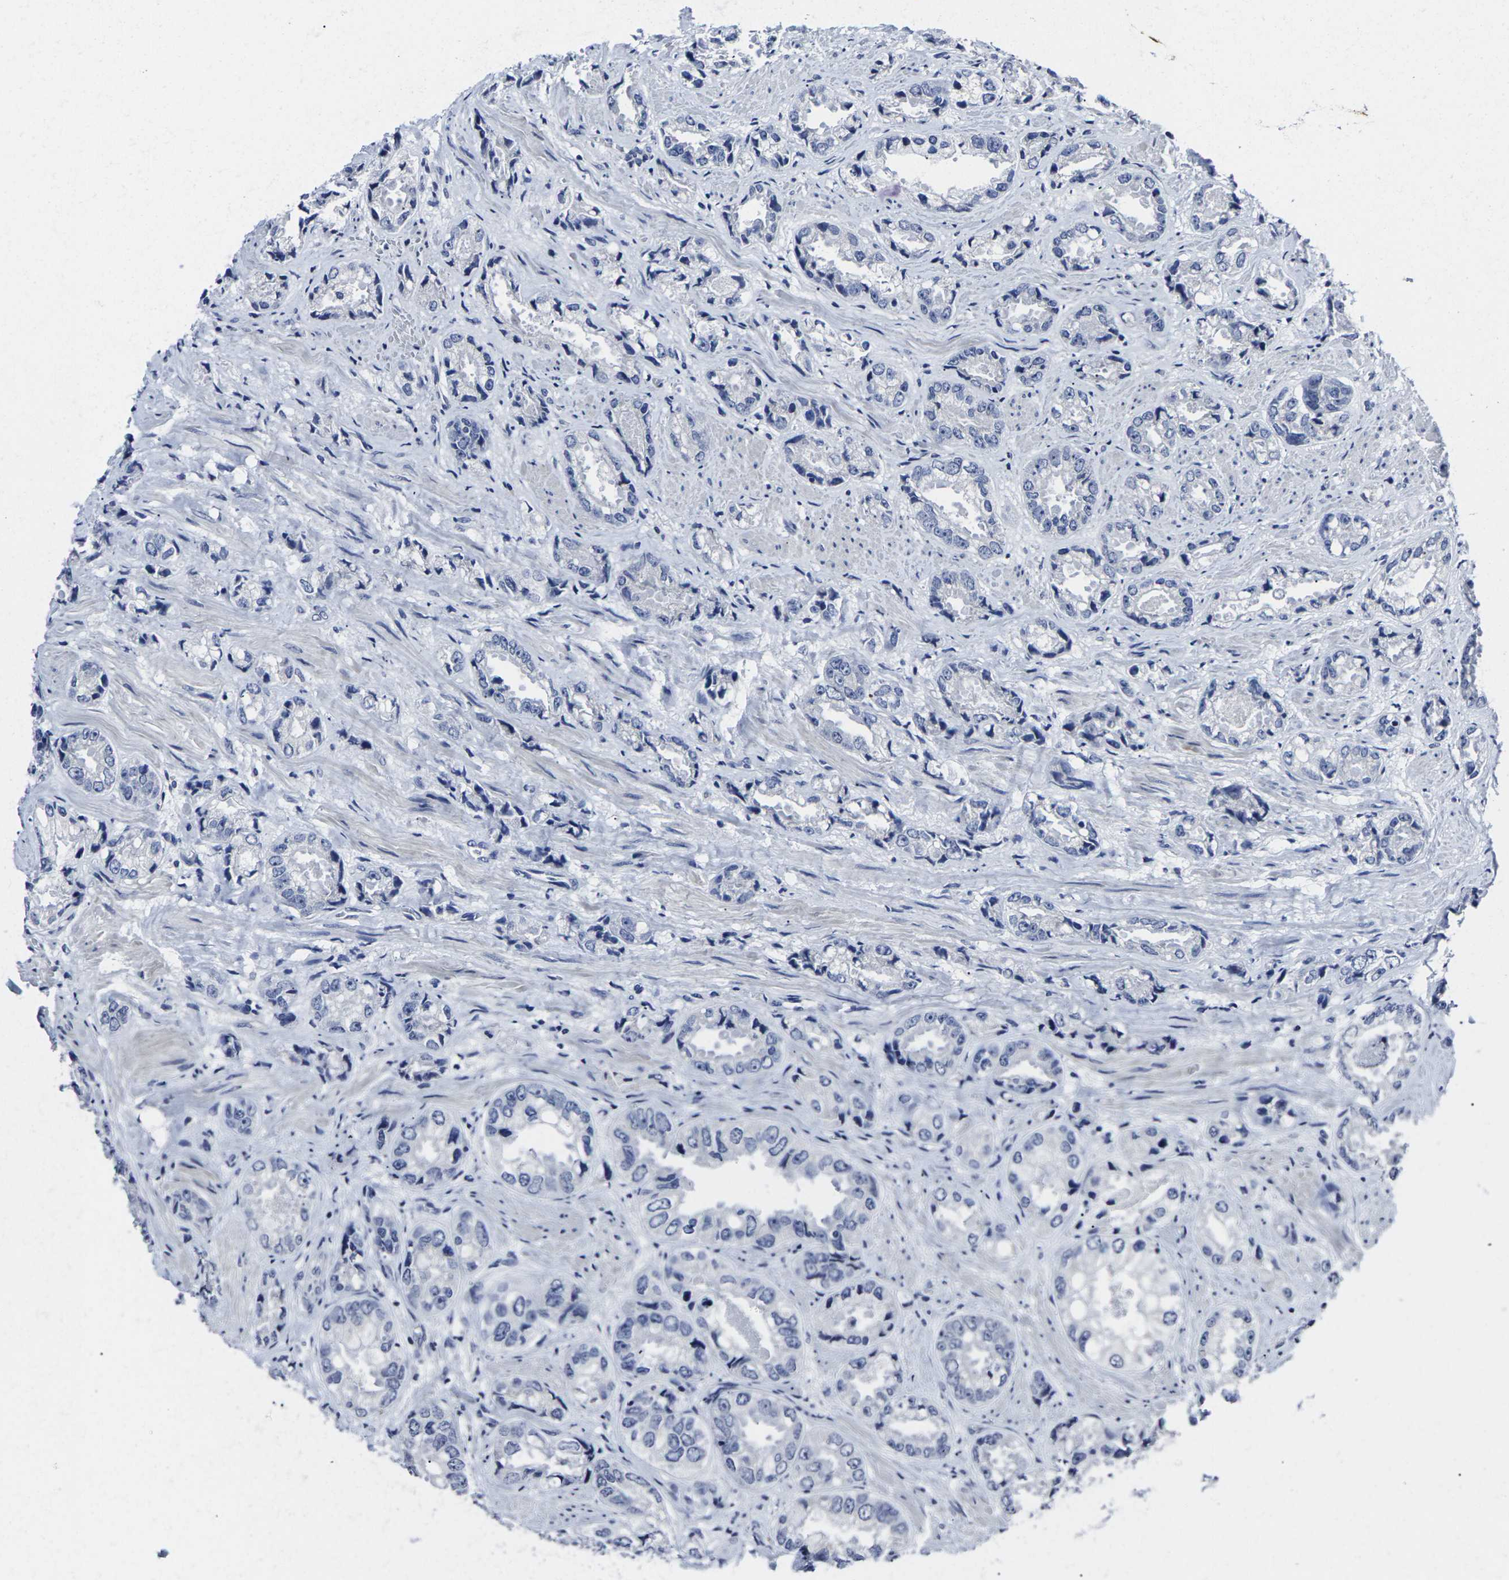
{"staining": {"intensity": "negative", "quantity": "none", "location": "none"}, "tissue": "prostate cancer", "cell_type": "Tumor cells", "image_type": "cancer", "snomed": [{"axis": "morphology", "description": "Adenocarcinoma, High grade"}, {"axis": "topography", "description": "Prostate"}], "caption": "Immunohistochemistry histopathology image of human prostate cancer stained for a protein (brown), which shows no staining in tumor cells.", "gene": "MSANTD4", "patient": {"sex": "male", "age": 61}}